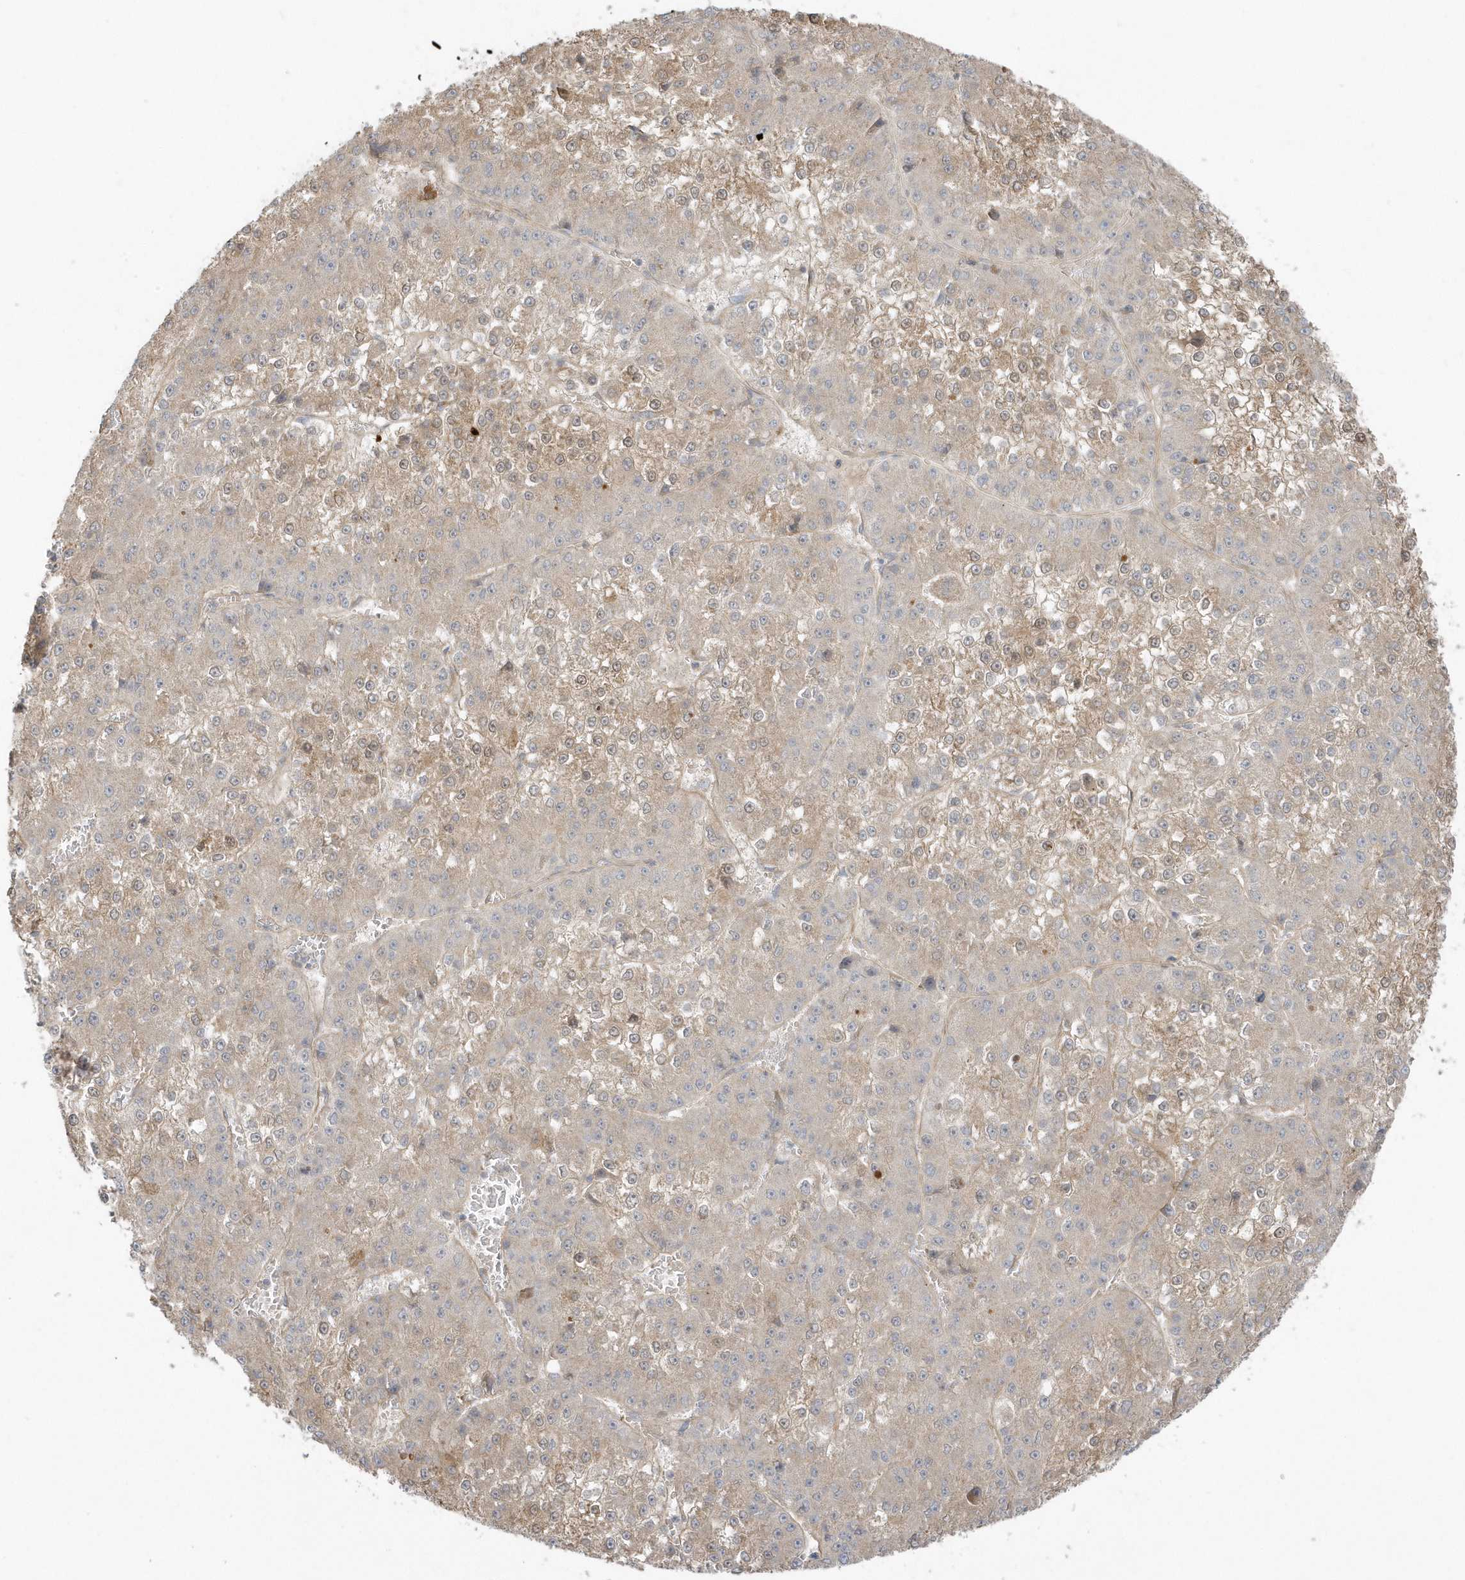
{"staining": {"intensity": "weak", "quantity": "<25%", "location": "cytoplasmic/membranous"}, "tissue": "liver cancer", "cell_type": "Tumor cells", "image_type": "cancer", "snomed": [{"axis": "morphology", "description": "Carcinoma, Hepatocellular, NOS"}, {"axis": "topography", "description": "Liver"}], "caption": "Immunohistochemistry (IHC) image of neoplastic tissue: liver cancer (hepatocellular carcinoma) stained with DAB (3,3'-diaminobenzidine) exhibits no significant protein positivity in tumor cells. (Stains: DAB (3,3'-diaminobenzidine) immunohistochemistry (IHC) with hematoxylin counter stain, Microscopy: brightfield microscopy at high magnification).", "gene": "ACTR1A", "patient": {"sex": "female", "age": 73}}